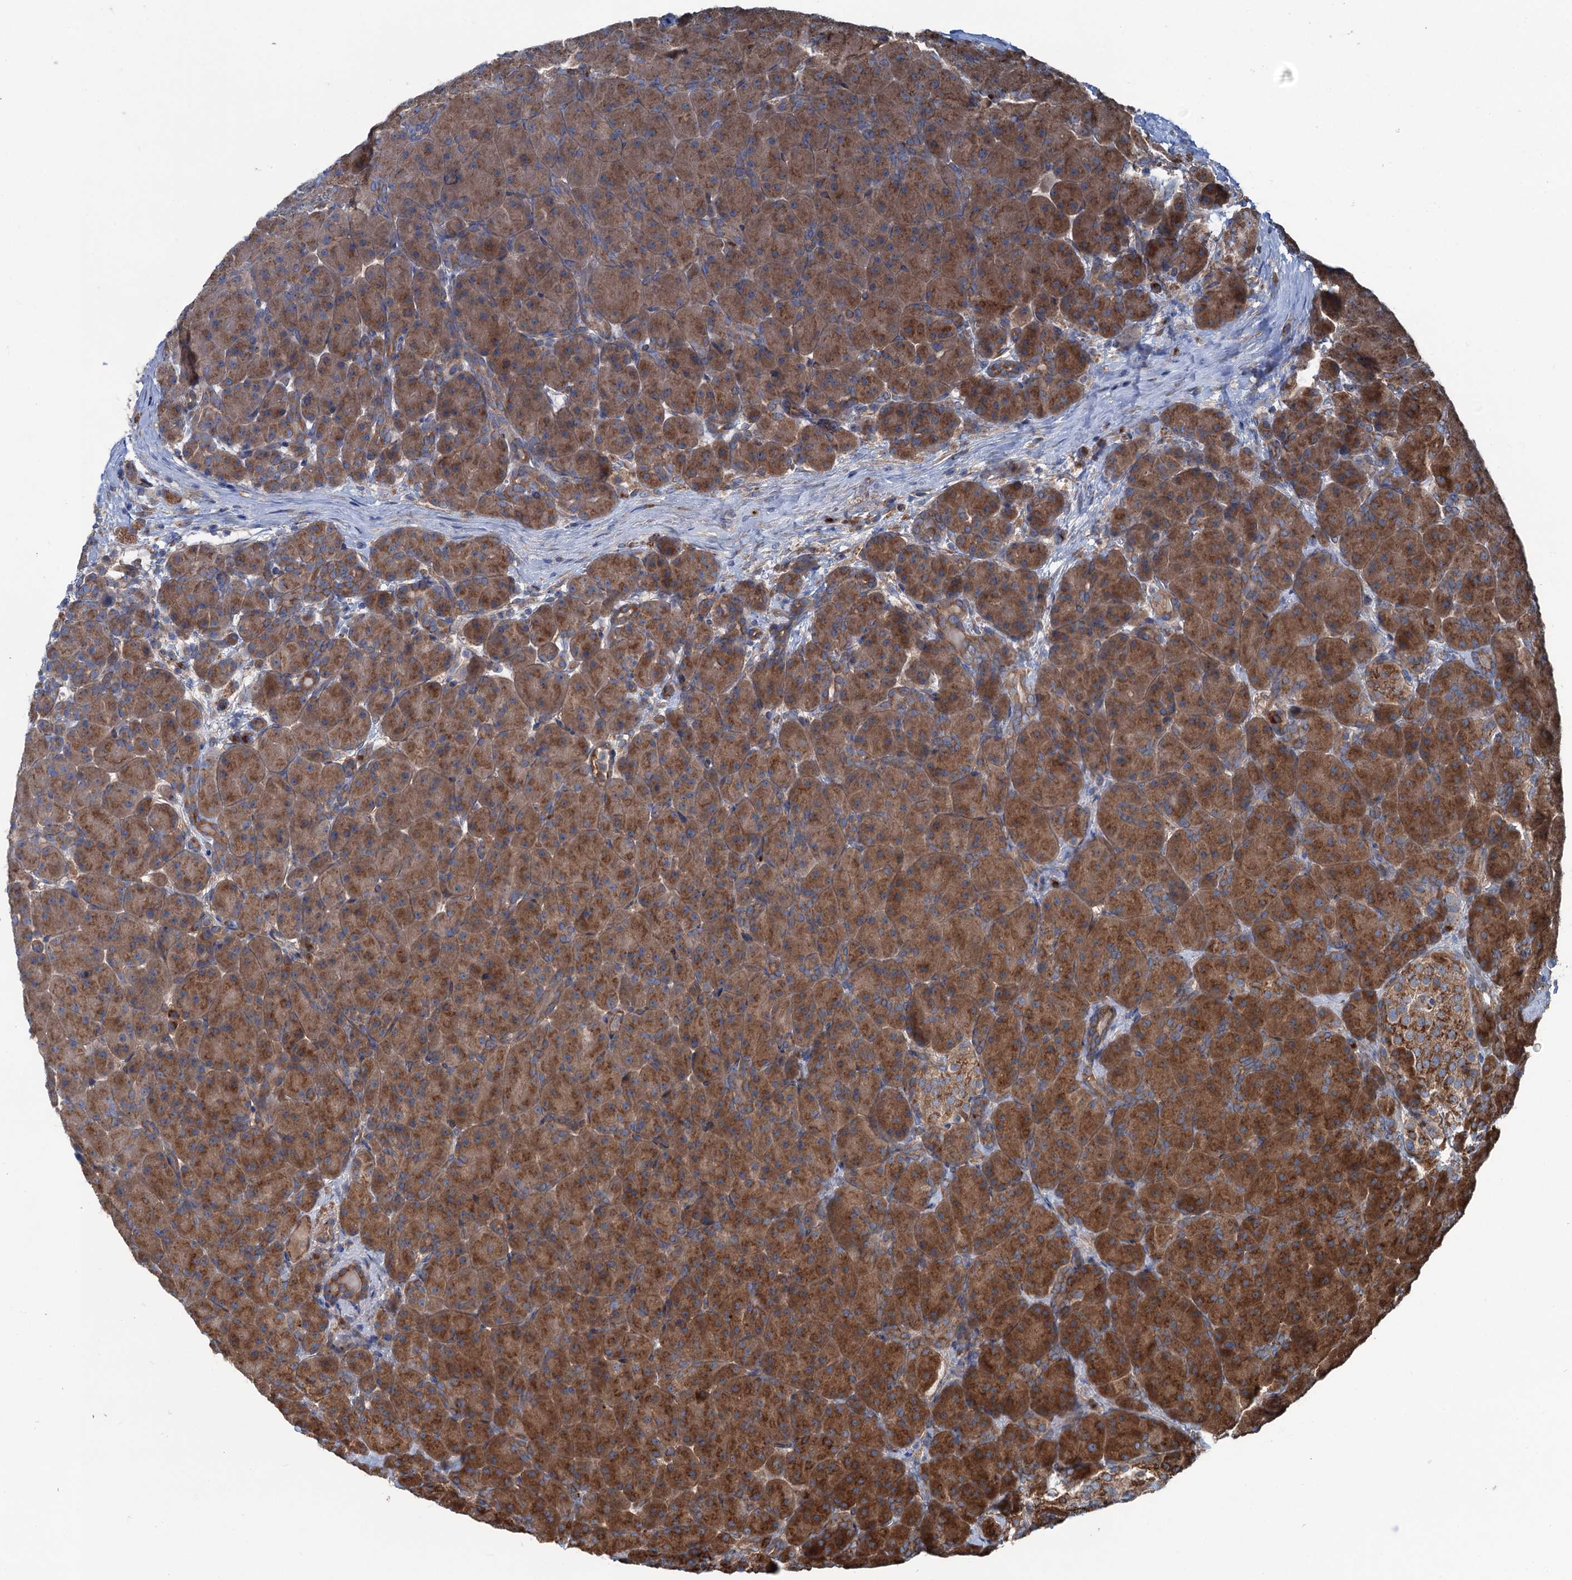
{"staining": {"intensity": "strong", "quantity": ">75%", "location": "cytoplasmic/membranous"}, "tissue": "pancreas", "cell_type": "Exocrine glandular cells", "image_type": "normal", "snomed": [{"axis": "morphology", "description": "Normal tissue, NOS"}, {"axis": "topography", "description": "Pancreas"}], "caption": "Immunohistochemistry photomicrograph of normal pancreas stained for a protein (brown), which exhibits high levels of strong cytoplasmic/membranous positivity in approximately >75% of exocrine glandular cells.", "gene": "CALCOCO1", "patient": {"sex": "male", "age": 66}}